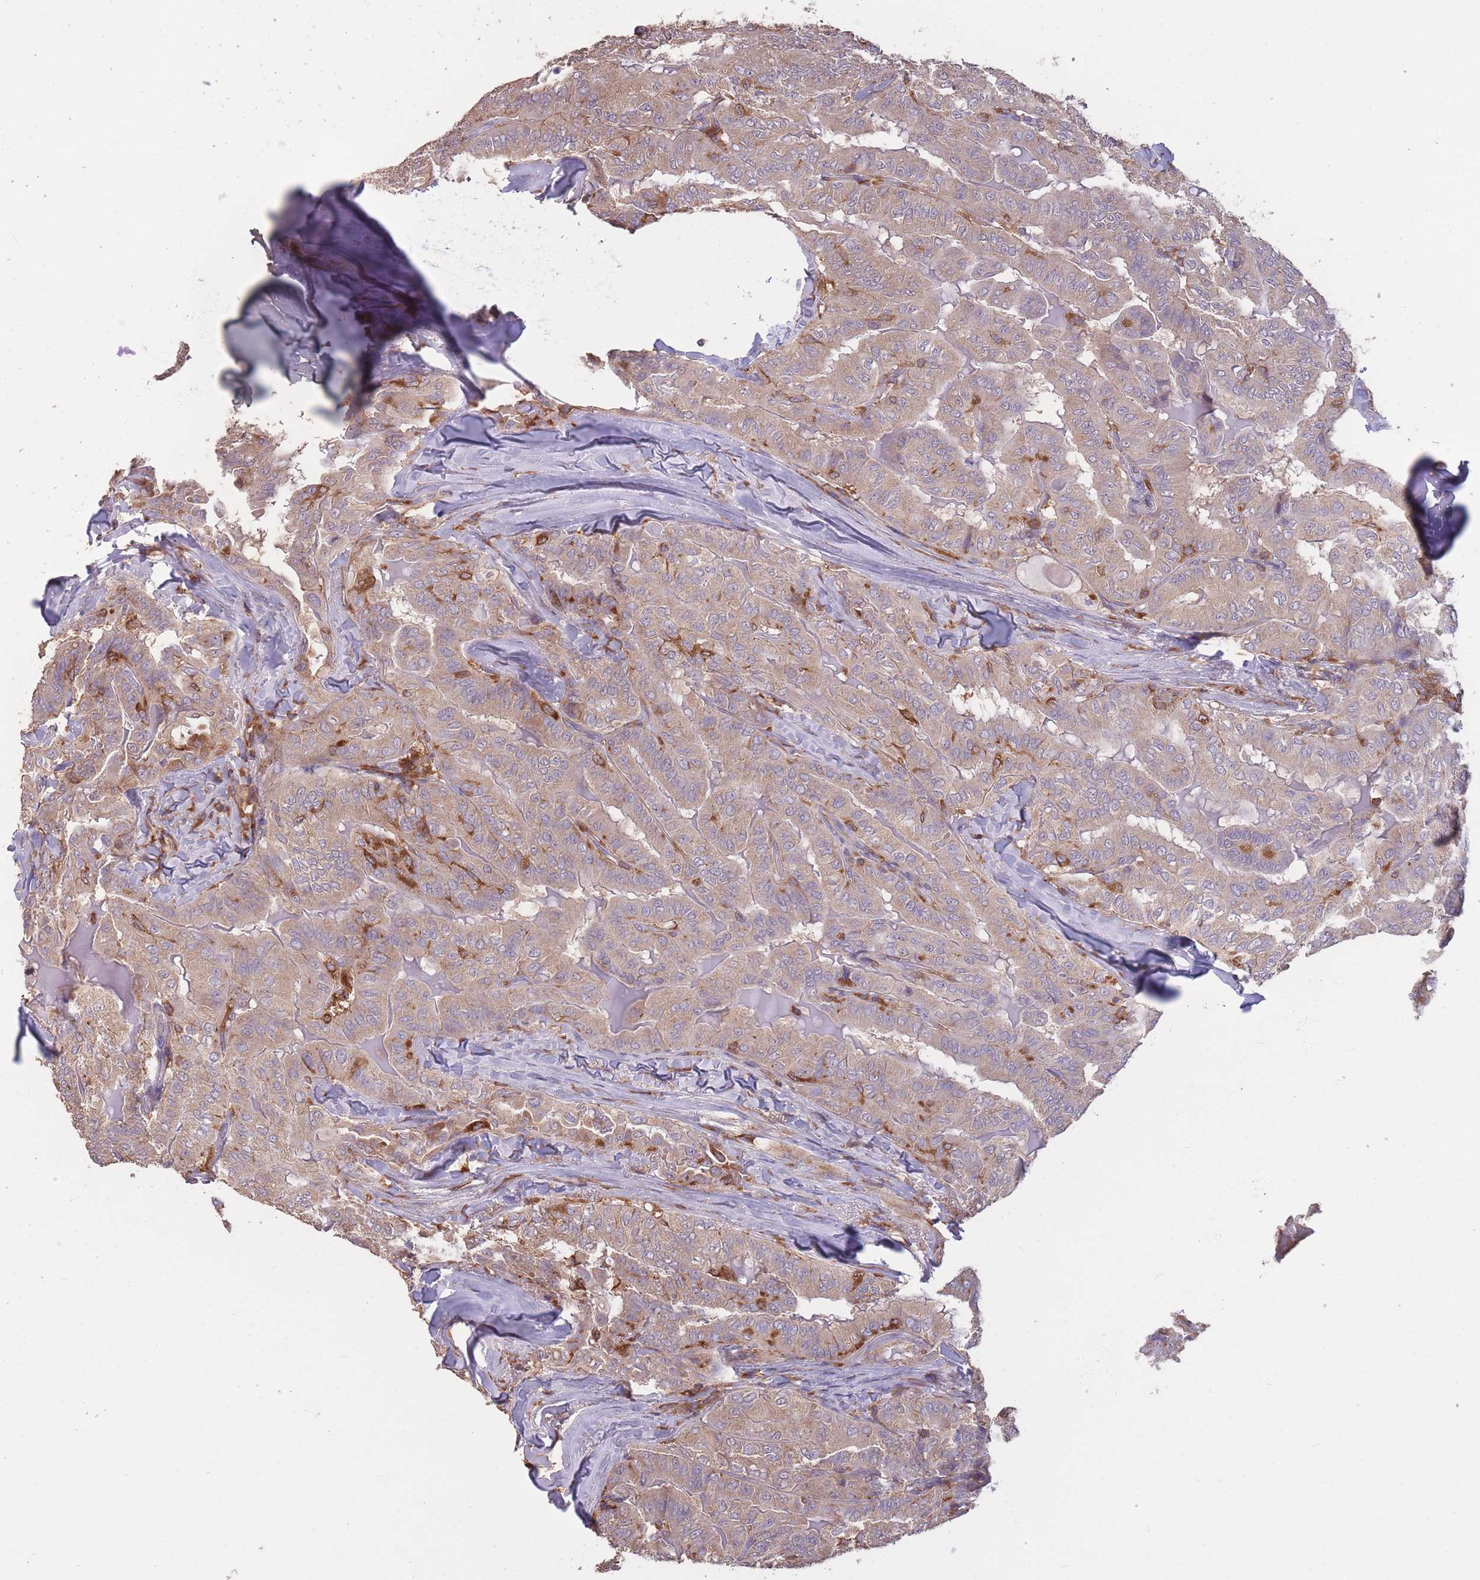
{"staining": {"intensity": "weak", "quantity": ">75%", "location": "cytoplasmic/membranous"}, "tissue": "thyroid cancer", "cell_type": "Tumor cells", "image_type": "cancer", "snomed": [{"axis": "morphology", "description": "Papillary adenocarcinoma, NOS"}, {"axis": "topography", "description": "Thyroid gland"}], "caption": "Thyroid cancer stained for a protein displays weak cytoplasmic/membranous positivity in tumor cells. (DAB IHC with brightfield microscopy, high magnification).", "gene": "GMIP", "patient": {"sex": "female", "age": 68}}